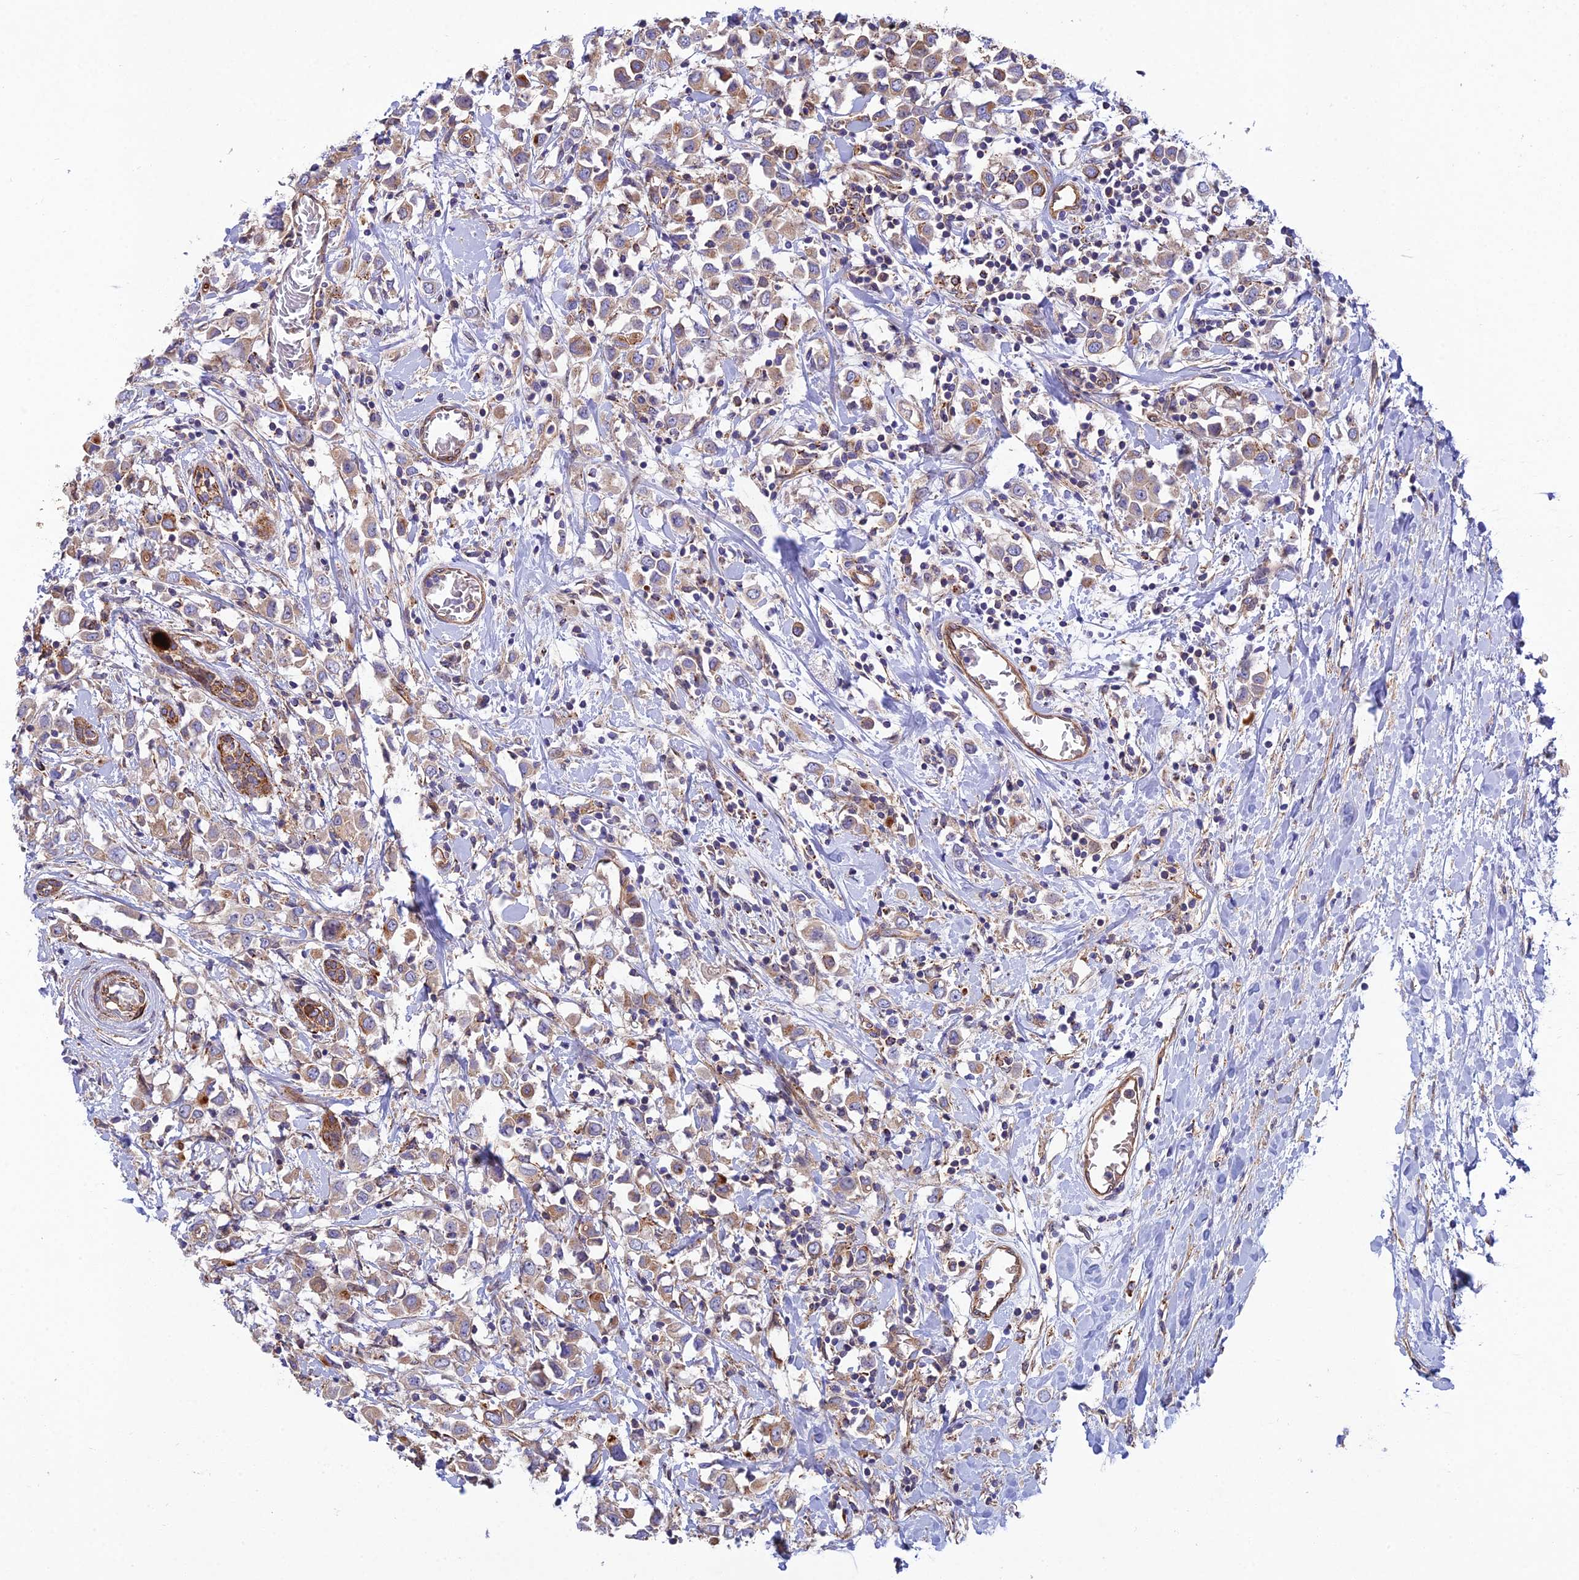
{"staining": {"intensity": "weak", "quantity": ">75%", "location": "cytoplasmic/membranous"}, "tissue": "breast cancer", "cell_type": "Tumor cells", "image_type": "cancer", "snomed": [{"axis": "morphology", "description": "Duct carcinoma"}, {"axis": "topography", "description": "Breast"}], "caption": "Immunohistochemistry of breast cancer demonstrates low levels of weak cytoplasmic/membranous positivity in approximately >75% of tumor cells.", "gene": "RALGAPA2", "patient": {"sex": "female", "age": 61}}